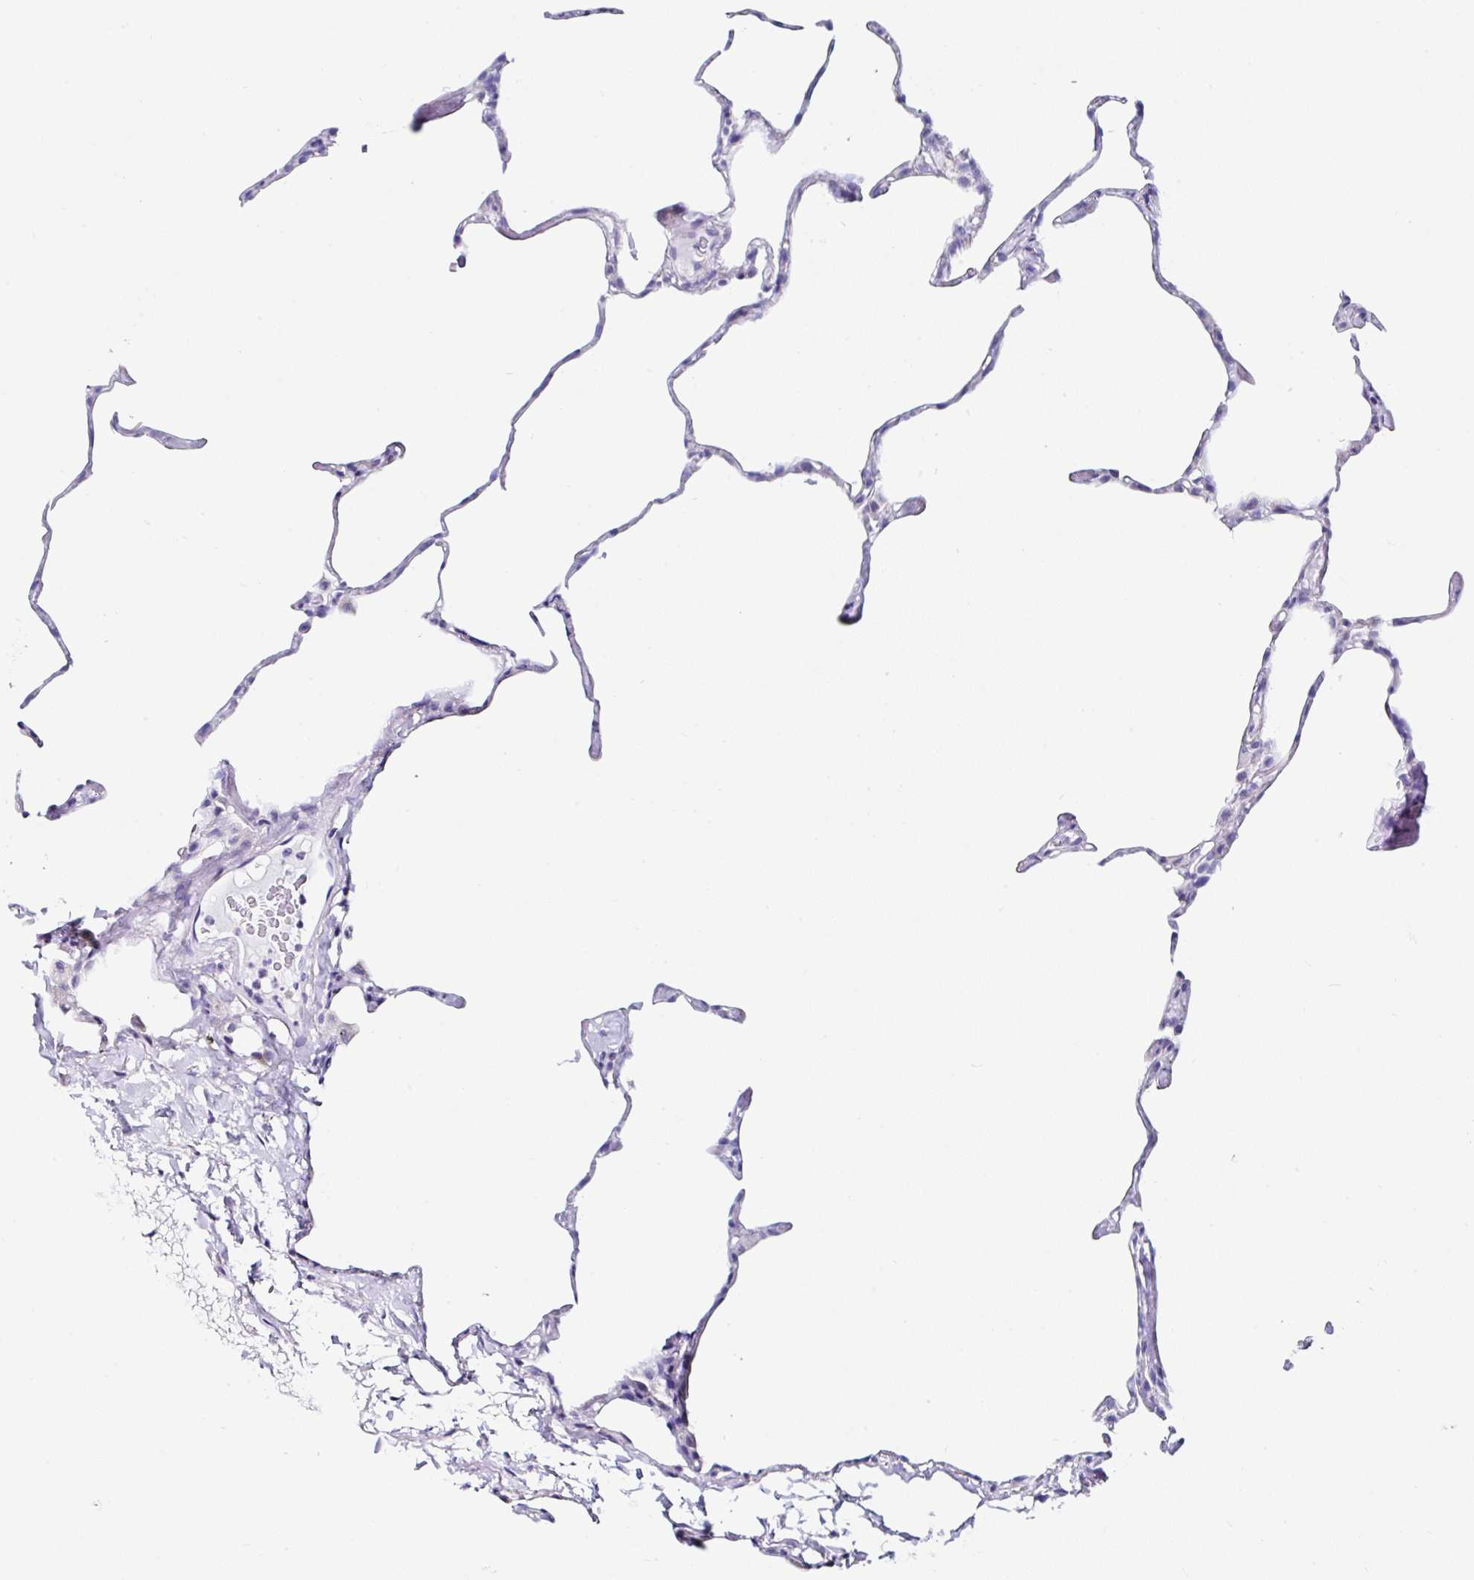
{"staining": {"intensity": "negative", "quantity": "none", "location": "none"}, "tissue": "lung", "cell_type": "Alveolar cells", "image_type": "normal", "snomed": [{"axis": "morphology", "description": "Normal tissue, NOS"}, {"axis": "topography", "description": "Lung"}], "caption": "A high-resolution photomicrograph shows immunohistochemistry (IHC) staining of normal lung, which shows no significant positivity in alveolar cells.", "gene": "UGT3A1", "patient": {"sex": "male", "age": 65}}